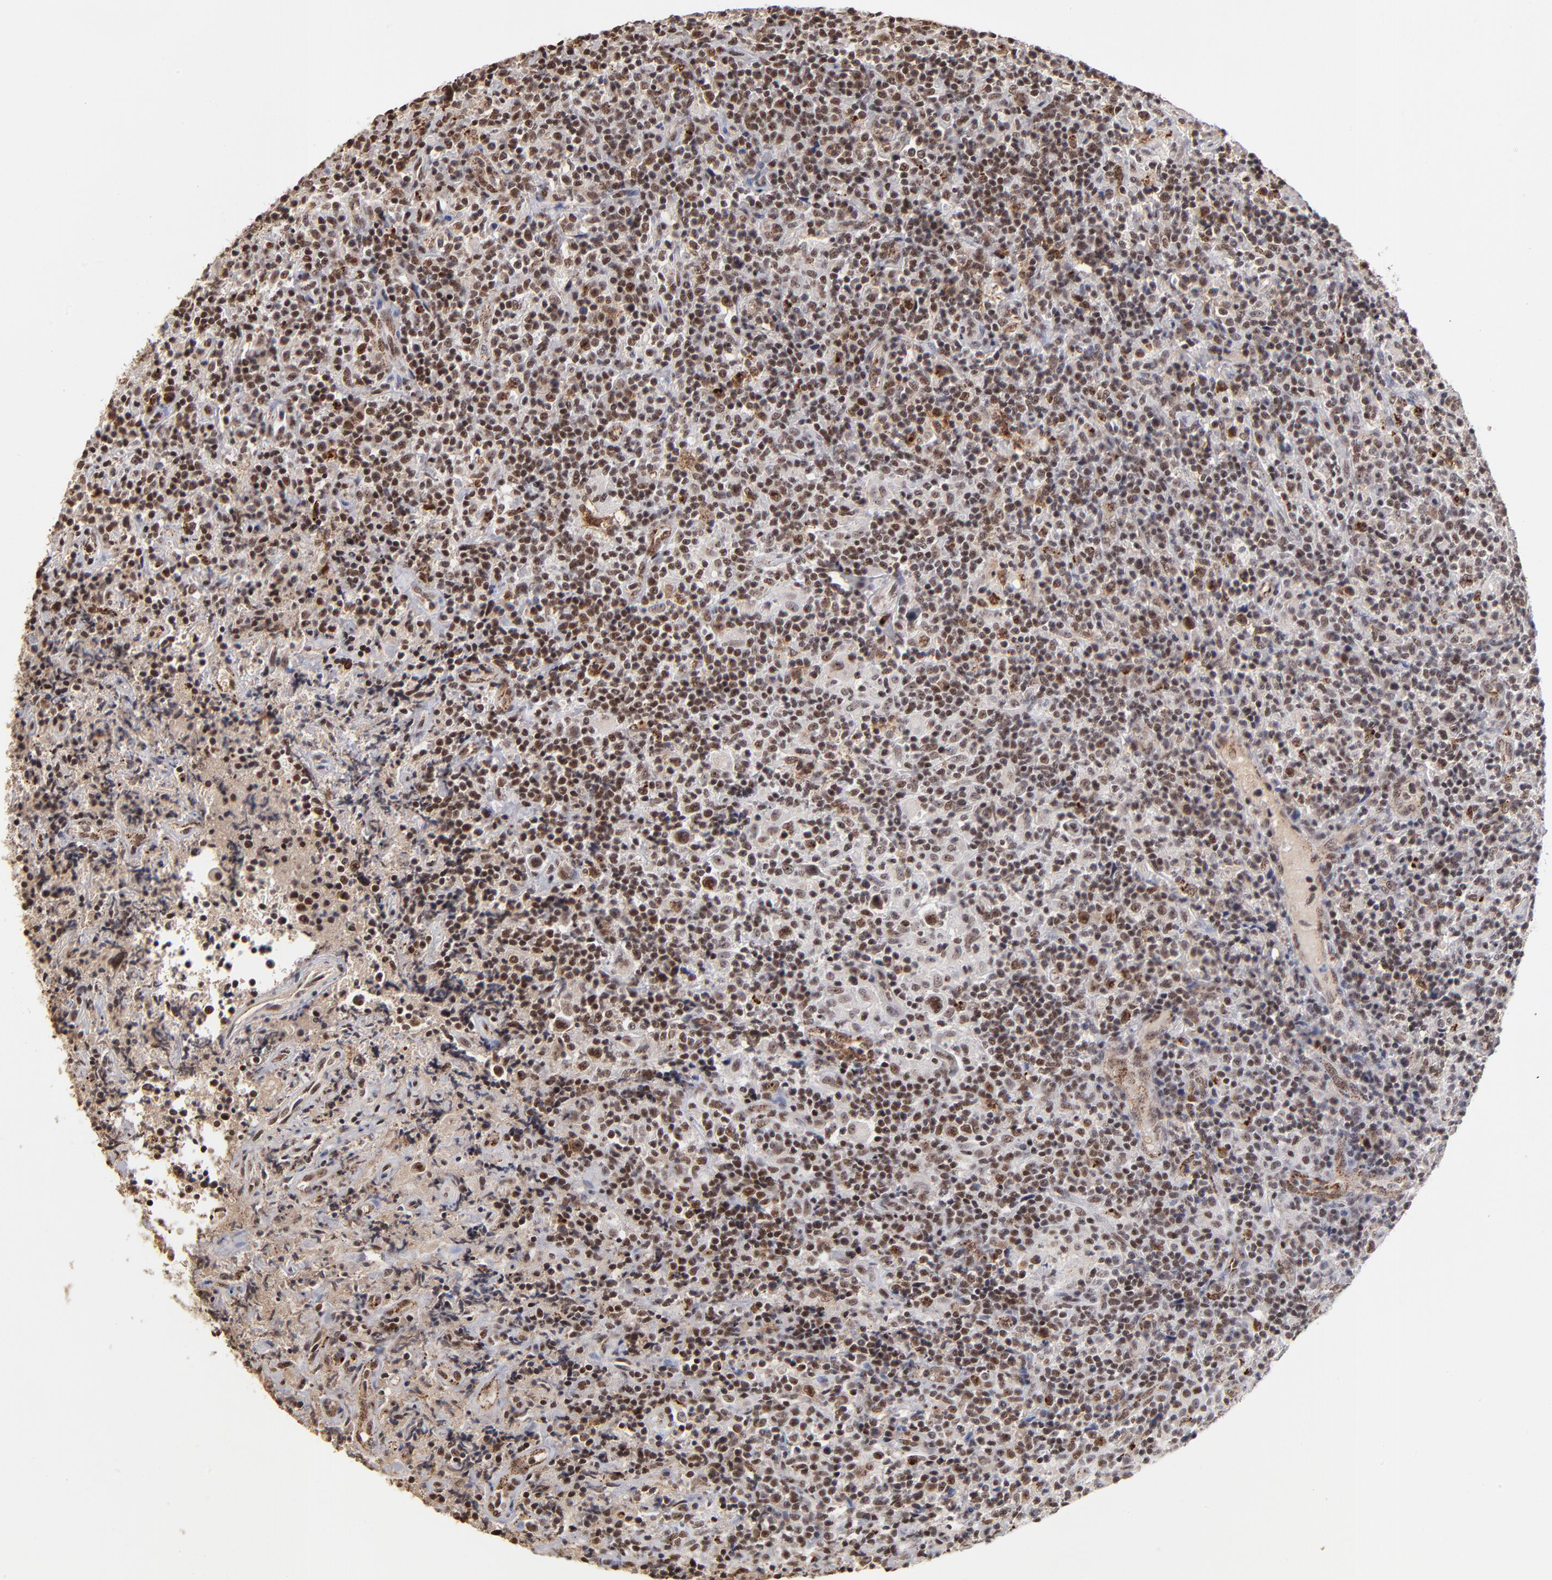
{"staining": {"intensity": "strong", "quantity": ">75%", "location": "nuclear"}, "tissue": "lymphoma", "cell_type": "Tumor cells", "image_type": "cancer", "snomed": [{"axis": "morphology", "description": "Hodgkin's disease, NOS"}, {"axis": "topography", "description": "Lymph node"}], "caption": "The histopathology image displays a brown stain indicating the presence of a protein in the nuclear of tumor cells in lymphoma.", "gene": "ZNF146", "patient": {"sex": "male", "age": 65}}